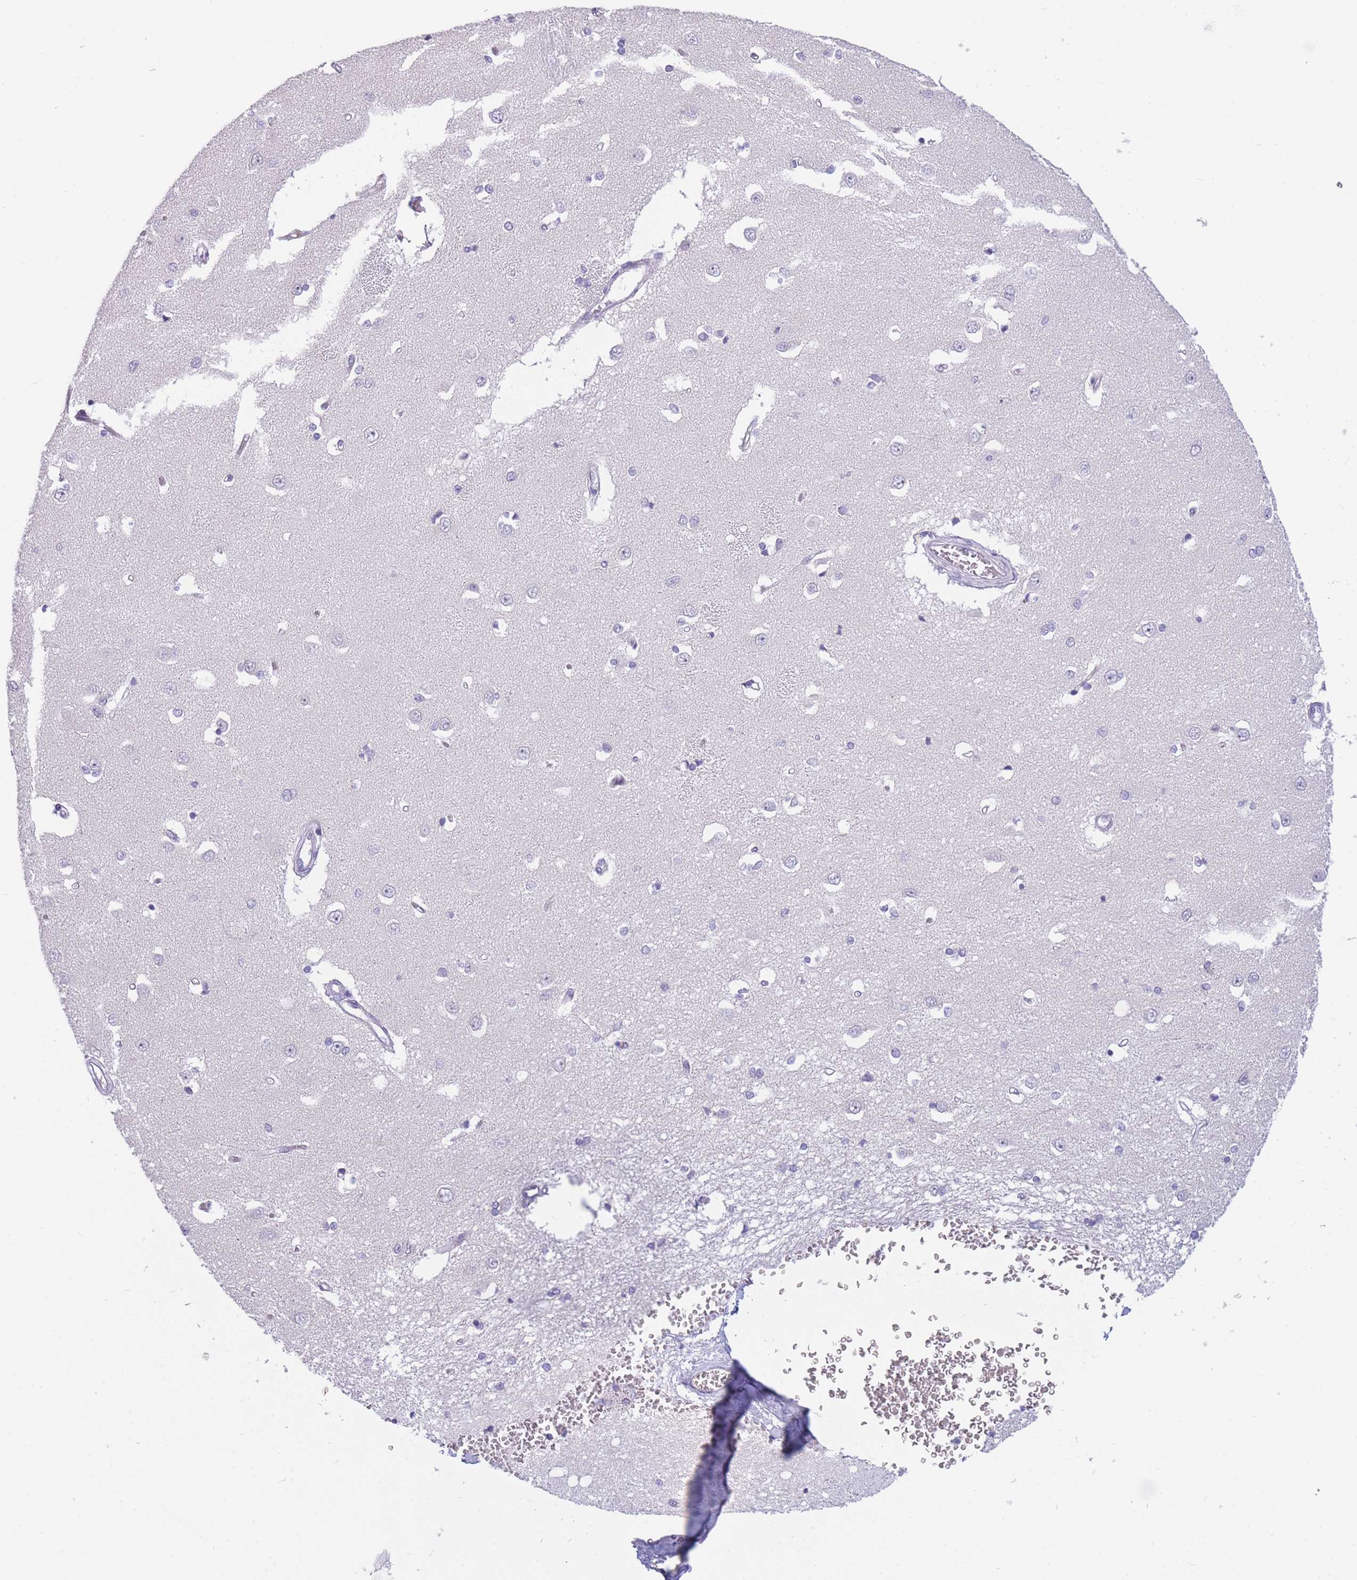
{"staining": {"intensity": "negative", "quantity": "none", "location": "none"}, "tissue": "caudate", "cell_type": "Glial cells", "image_type": "normal", "snomed": [{"axis": "morphology", "description": "Normal tissue, NOS"}, {"axis": "topography", "description": "Lateral ventricle wall"}], "caption": "Immunohistochemical staining of normal human caudate shows no significant expression in glial cells.", "gene": "DDX49", "patient": {"sex": "male", "age": 37}}